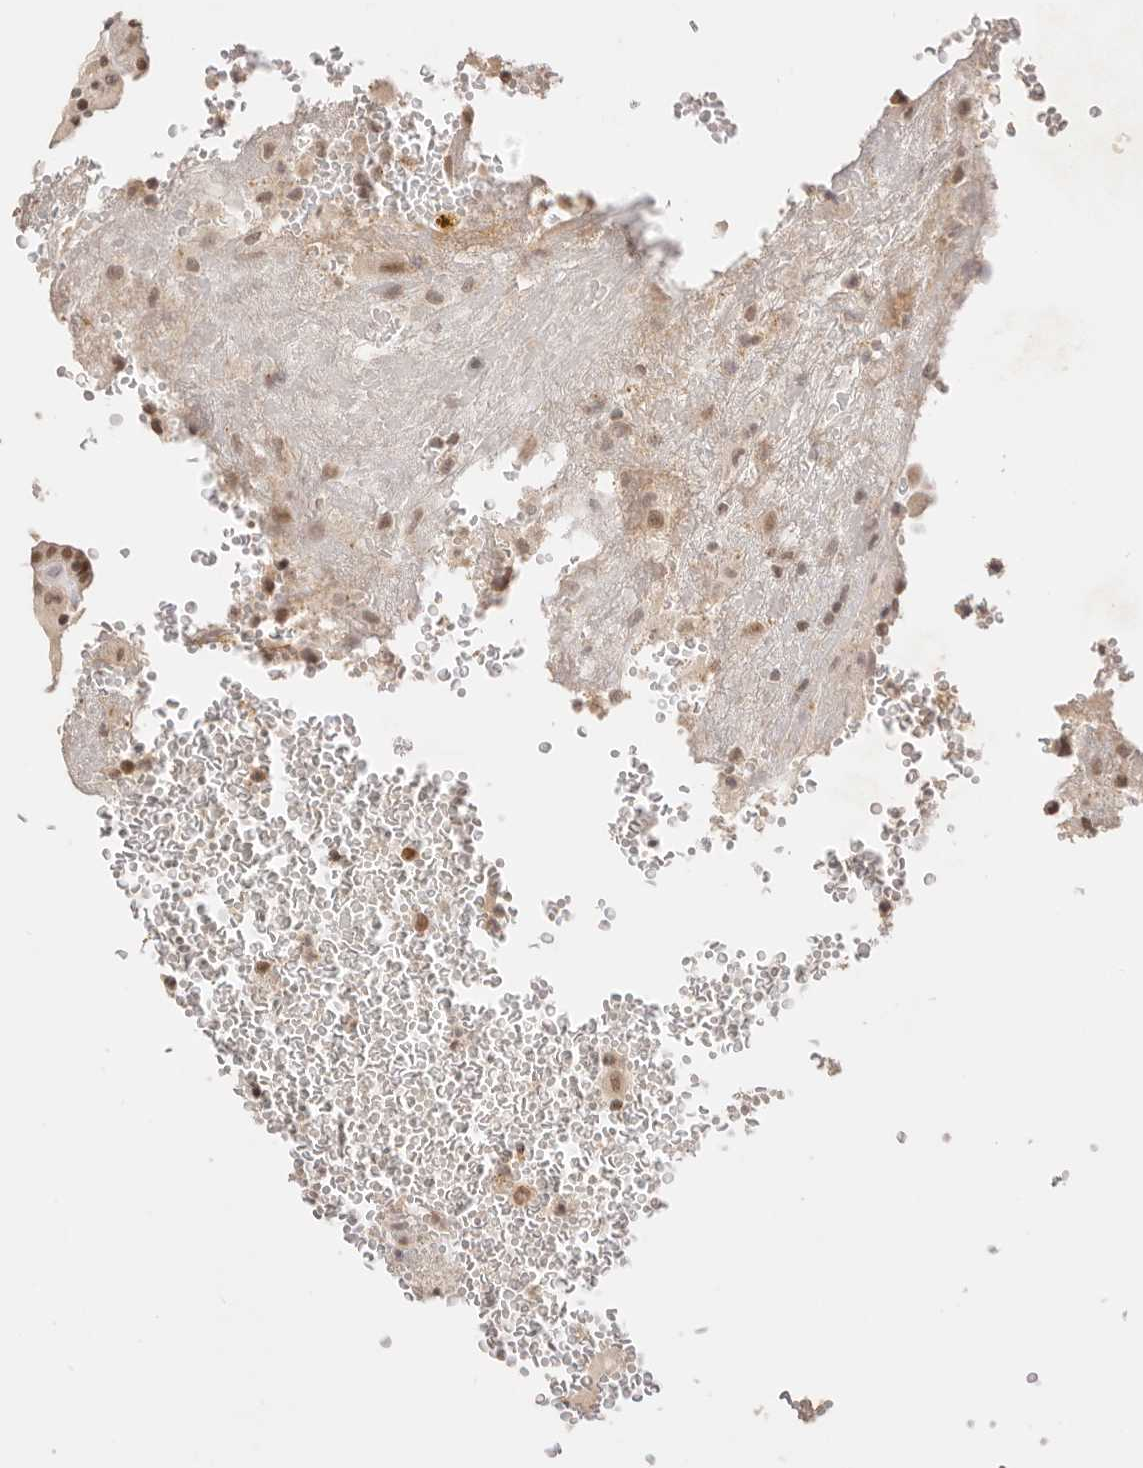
{"staining": {"intensity": "moderate", "quantity": ">75%", "location": "nuclear"}, "tissue": "thyroid cancer", "cell_type": "Tumor cells", "image_type": "cancer", "snomed": [{"axis": "morphology", "description": "Papillary adenocarcinoma, NOS"}, {"axis": "topography", "description": "Thyroid gland"}], "caption": "IHC of thyroid papillary adenocarcinoma demonstrates medium levels of moderate nuclear staining in approximately >75% of tumor cells.", "gene": "RFC3", "patient": {"sex": "male", "age": 77}}